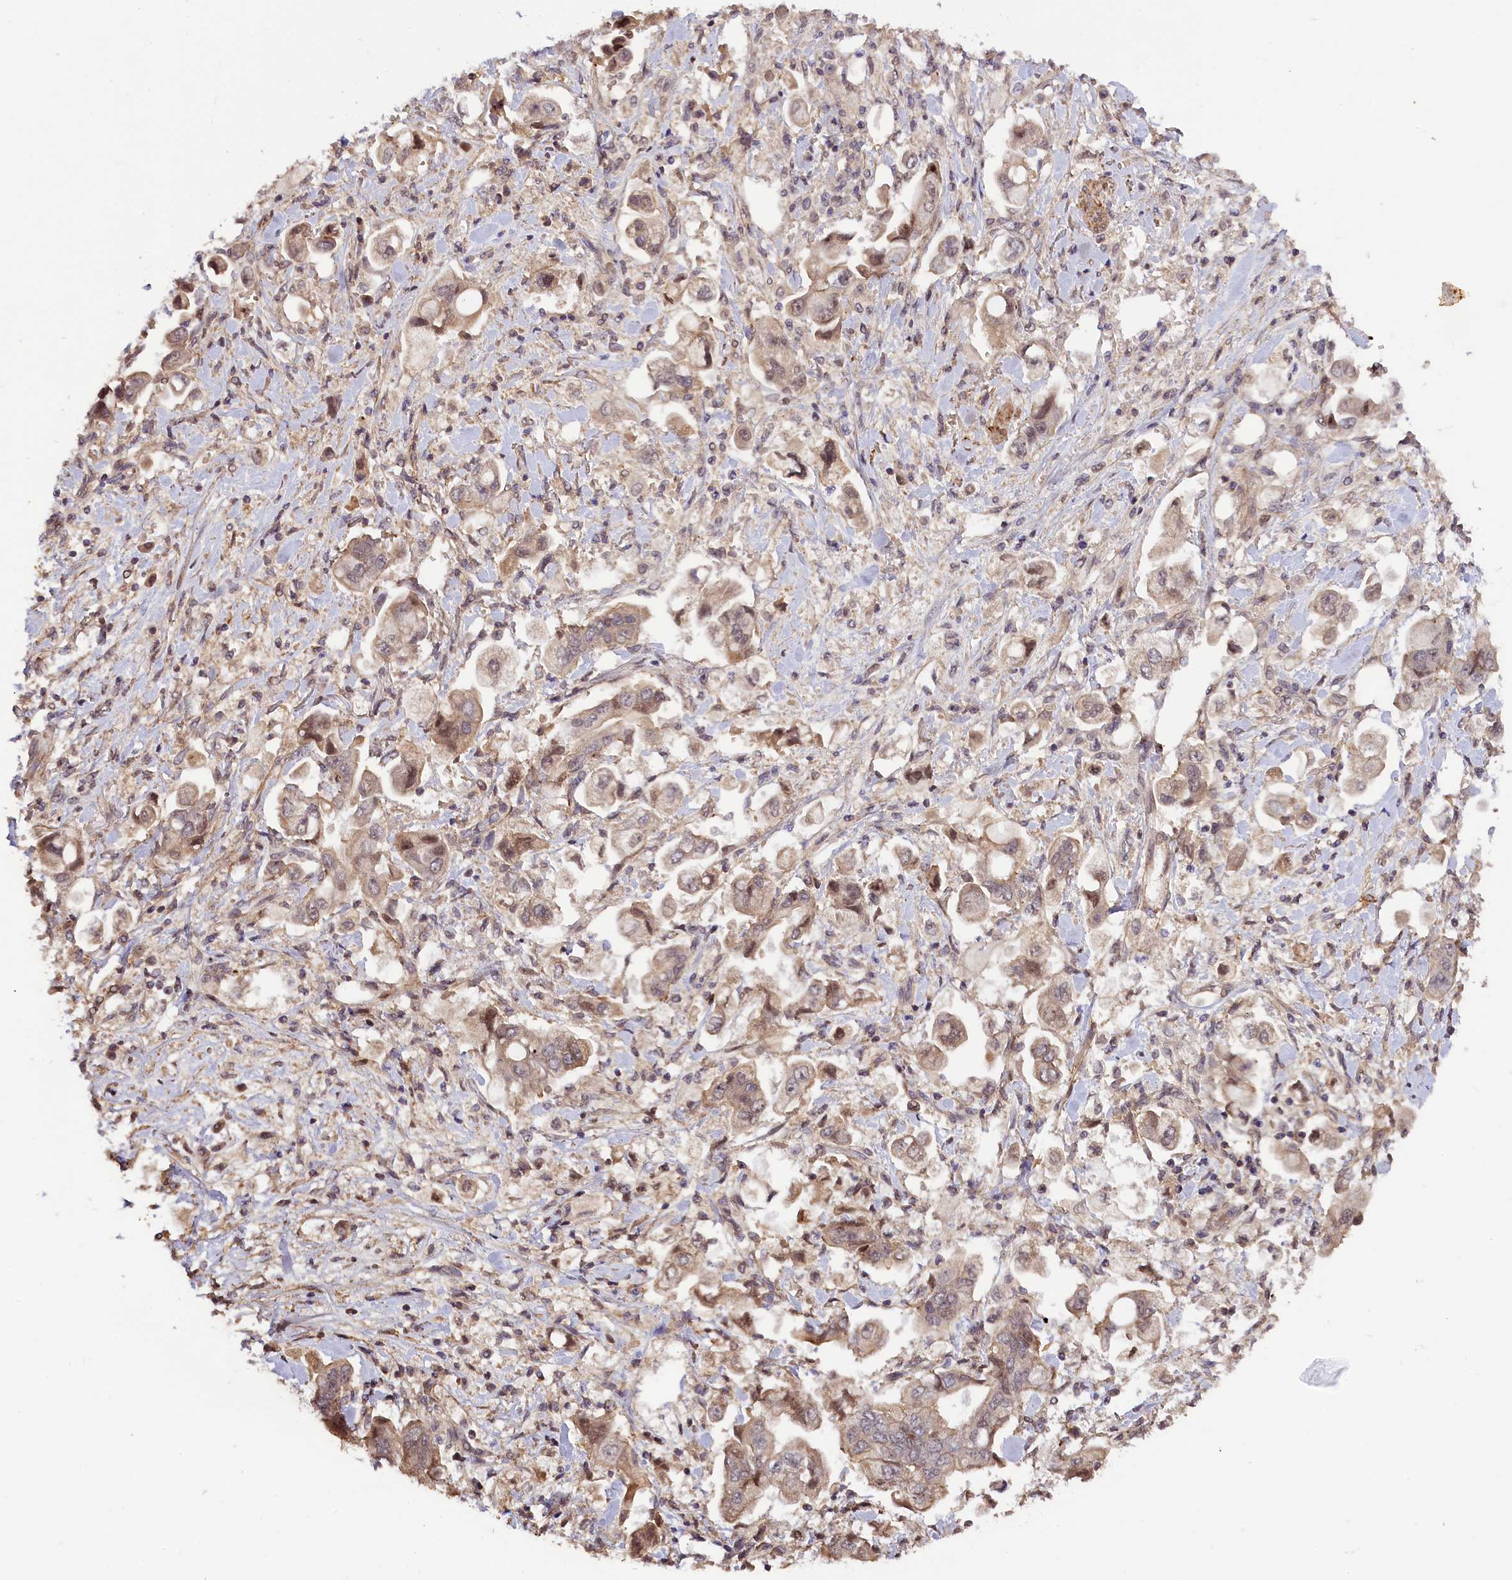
{"staining": {"intensity": "weak", "quantity": "25%-75%", "location": "cytoplasmic/membranous"}, "tissue": "stomach cancer", "cell_type": "Tumor cells", "image_type": "cancer", "snomed": [{"axis": "morphology", "description": "Adenocarcinoma, NOS"}, {"axis": "topography", "description": "Stomach"}], "caption": "Adenocarcinoma (stomach) stained for a protein reveals weak cytoplasmic/membranous positivity in tumor cells. Ihc stains the protein in brown and the nuclei are stained blue.", "gene": "ZNF480", "patient": {"sex": "male", "age": 62}}